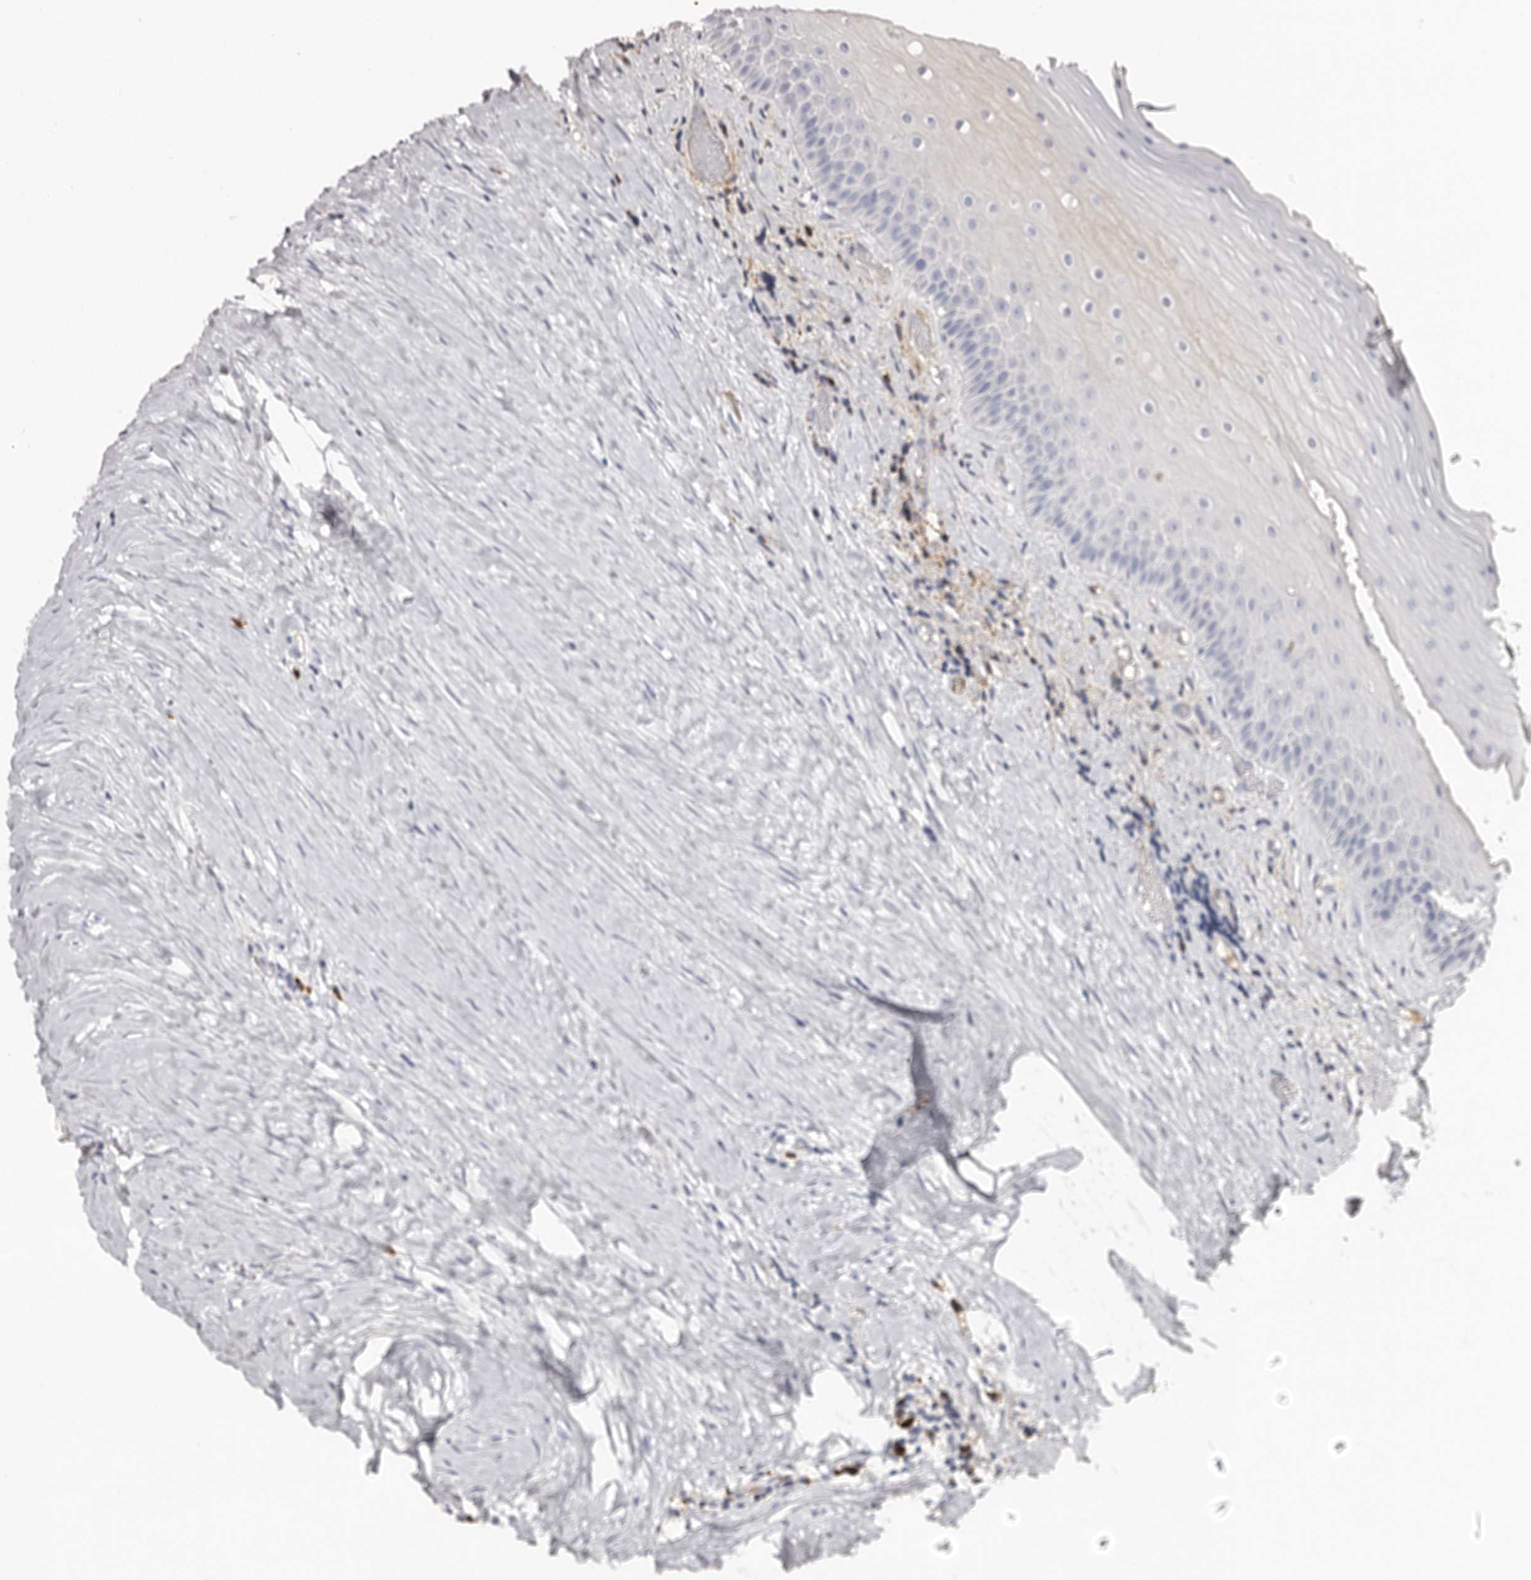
{"staining": {"intensity": "negative", "quantity": "none", "location": "none"}, "tissue": "oral mucosa", "cell_type": "Squamous epithelial cells", "image_type": "normal", "snomed": [{"axis": "morphology", "description": "Normal tissue, NOS"}, {"axis": "topography", "description": "Skeletal muscle"}, {"axis": "topography", "description": "Oral tissue"}, {"axis": "topography", "description": "Peripheral nerve tissue"}], "caption": "High power microscopy histopathology image of an IHC image of normal oral mucosa, revealing no significant expression in squamous epithelial cells.", "gene": "TBC1D22B", "patient": {"sex": "female", "age": 84}}